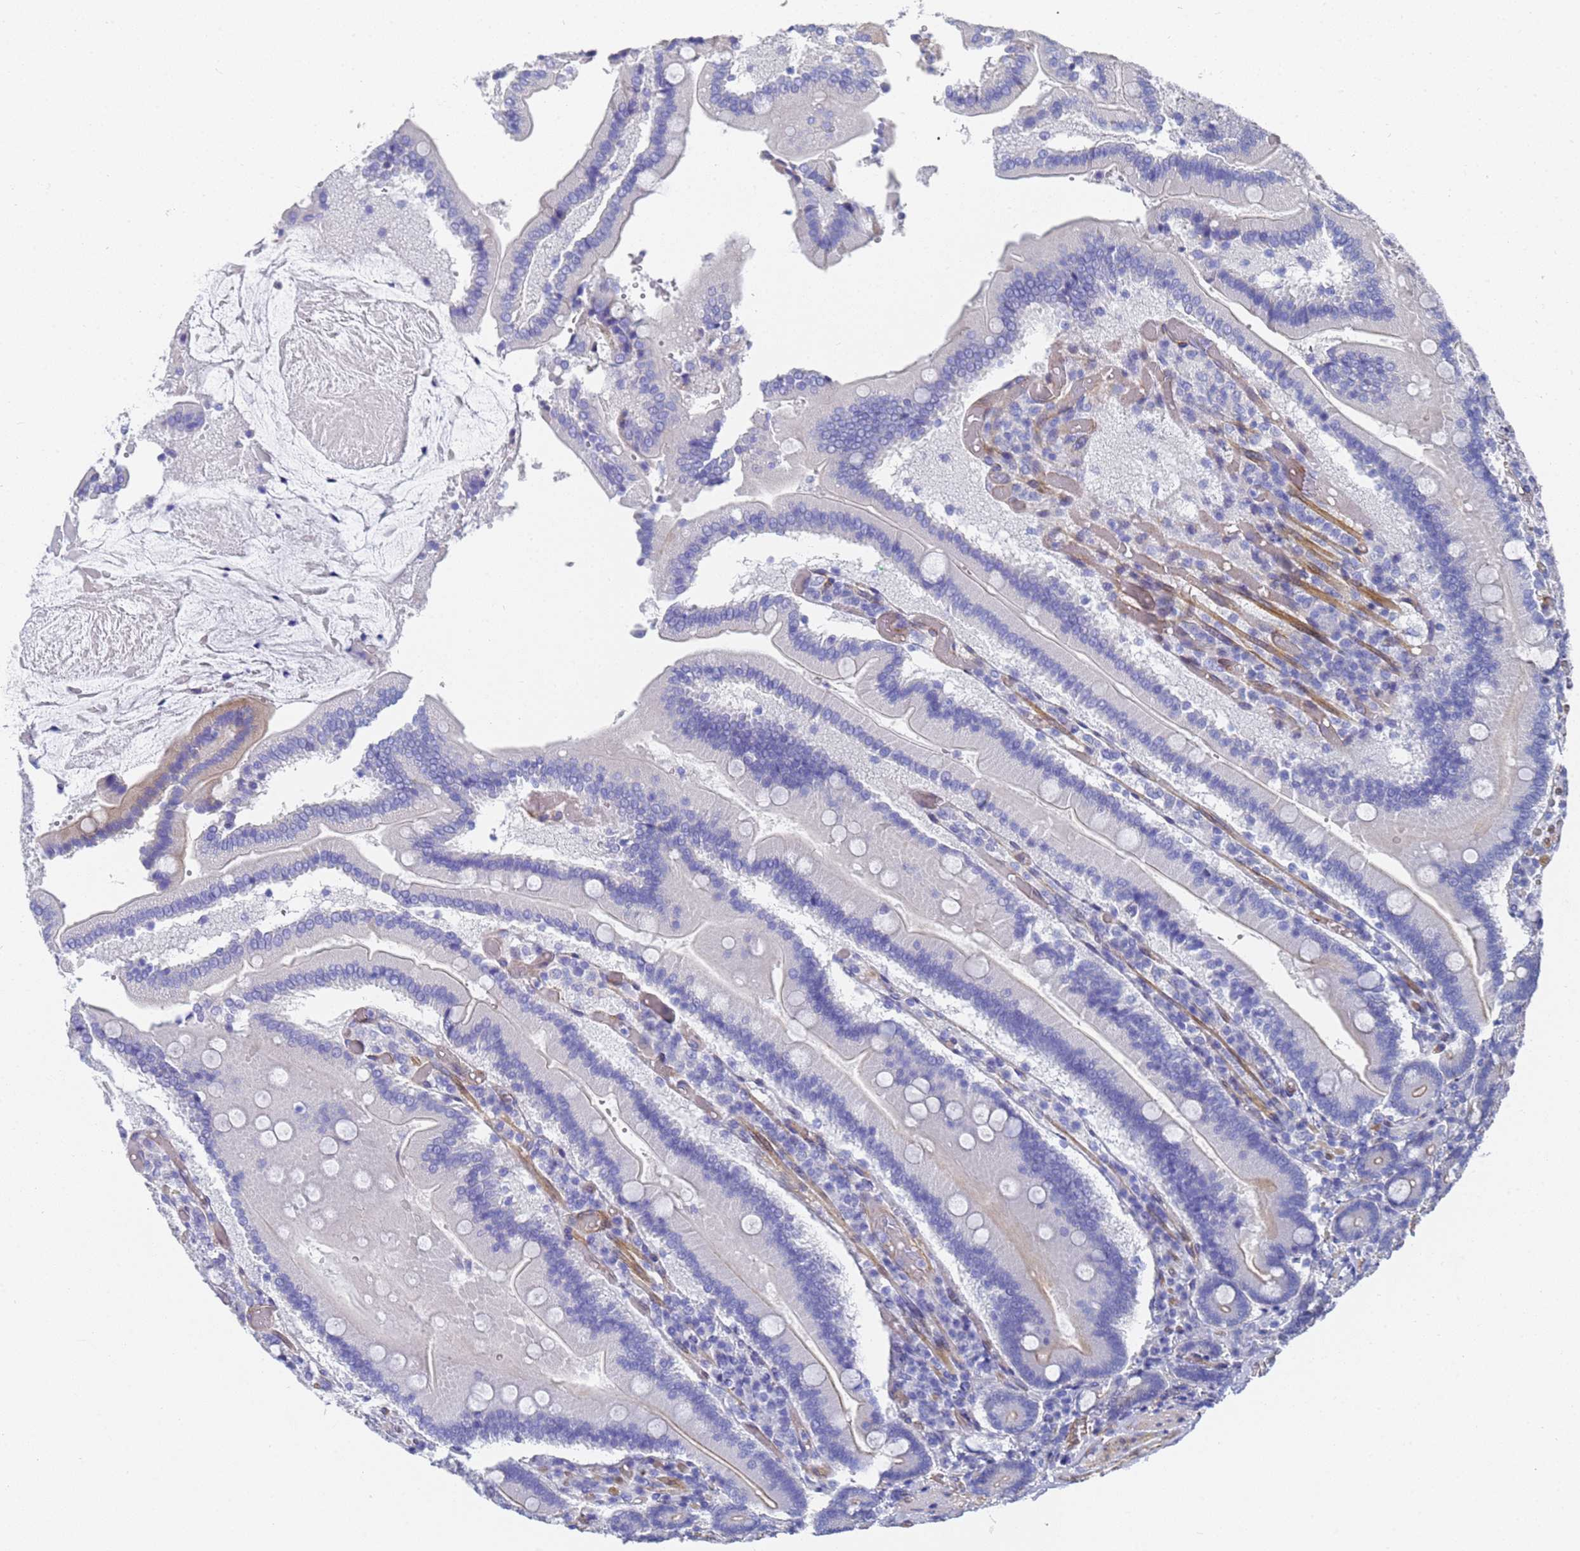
{"staining": {"intensity": "moderate", "quantity": "<25%", "location": "cytoplasmic/membranous"}, "tissue": "duodenum", "cell_type": "Glandular cells", "image_type": "normal", "snomed": [{"axis": "morphology", "description": "Normal tissue, NOS"}, {"axis": "topography", "description": "Duodenum"}], "caption": "Protein staining of unremarkable duodenum exhibits moderate cytoplasmic/membranous expression in about <25% of glandular cells. (DAB IHC with brightfield microscopy, high magnification).", "gene": "ENSG00000198211", "patient": {"sex": "female", "age": 62}}